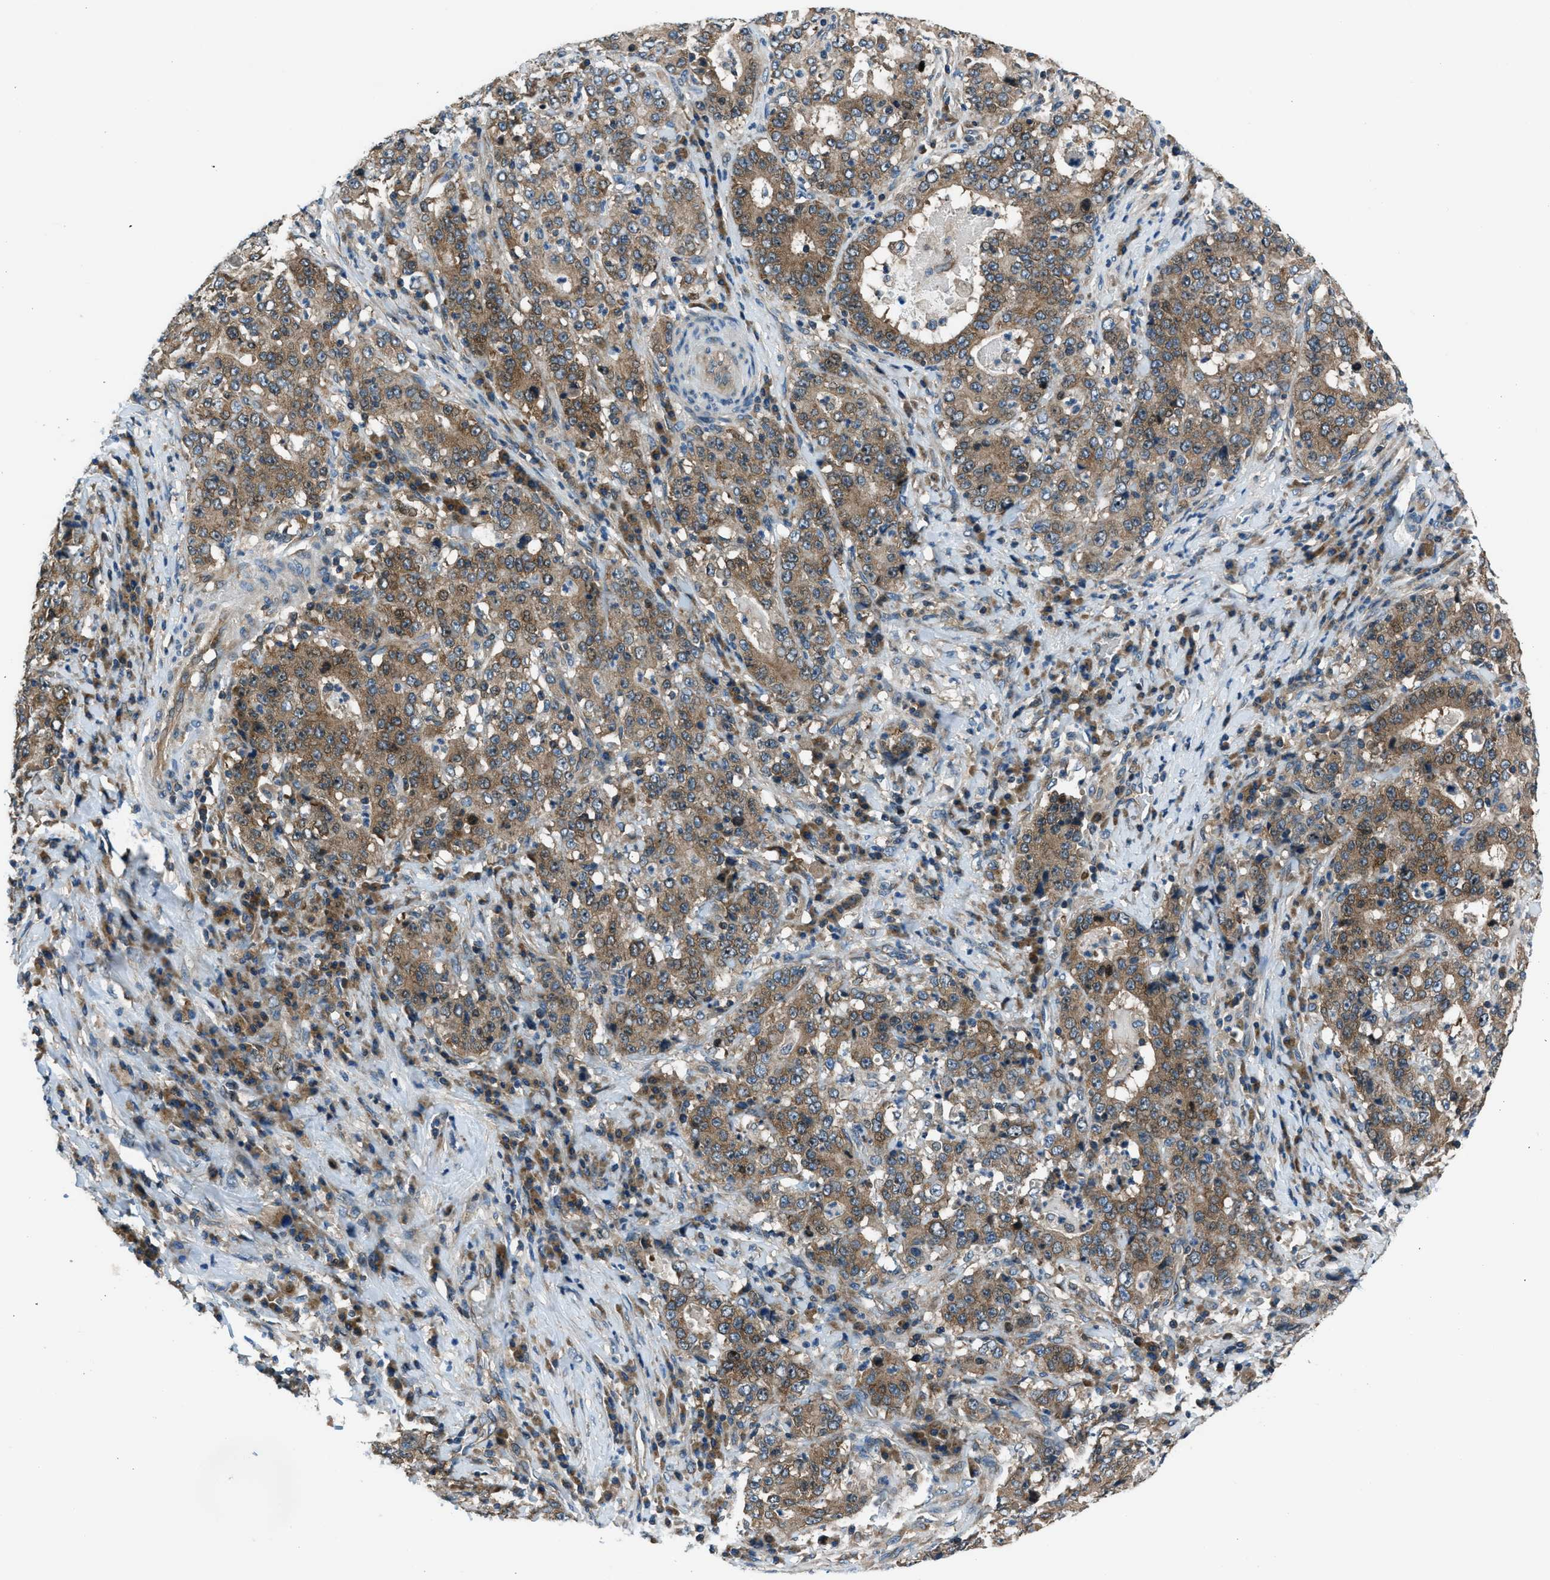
{"staining": {"intensity": "moderate", "quantity": ">75%", "location": "cytoplasmic/membranous"}, "tissue": "stomach cancer", "cell_type": "Tumor cells", "image_type": "cancer", "snomed": [{"axis": "morphology", "description": "Normal tissue, NOS"}, {"axis": "morphology", "description": "Adenocarcinoma, NOS"}, {"axis": "topography", "description": "Stomach, upper"}, {"axis": "topography", "description": "Stomach"}], "caption": "A histopathology image of human adenocarcinoma (stomach) stained for a protein exhibits moderate cytoplasmic/membranous brown staining in tumor cells. (brown staining indicates protein expression, while blue staining denotes nuclei).", "gene": "ARFGAP2", "patient": {"sex": "male", "age": 59}}